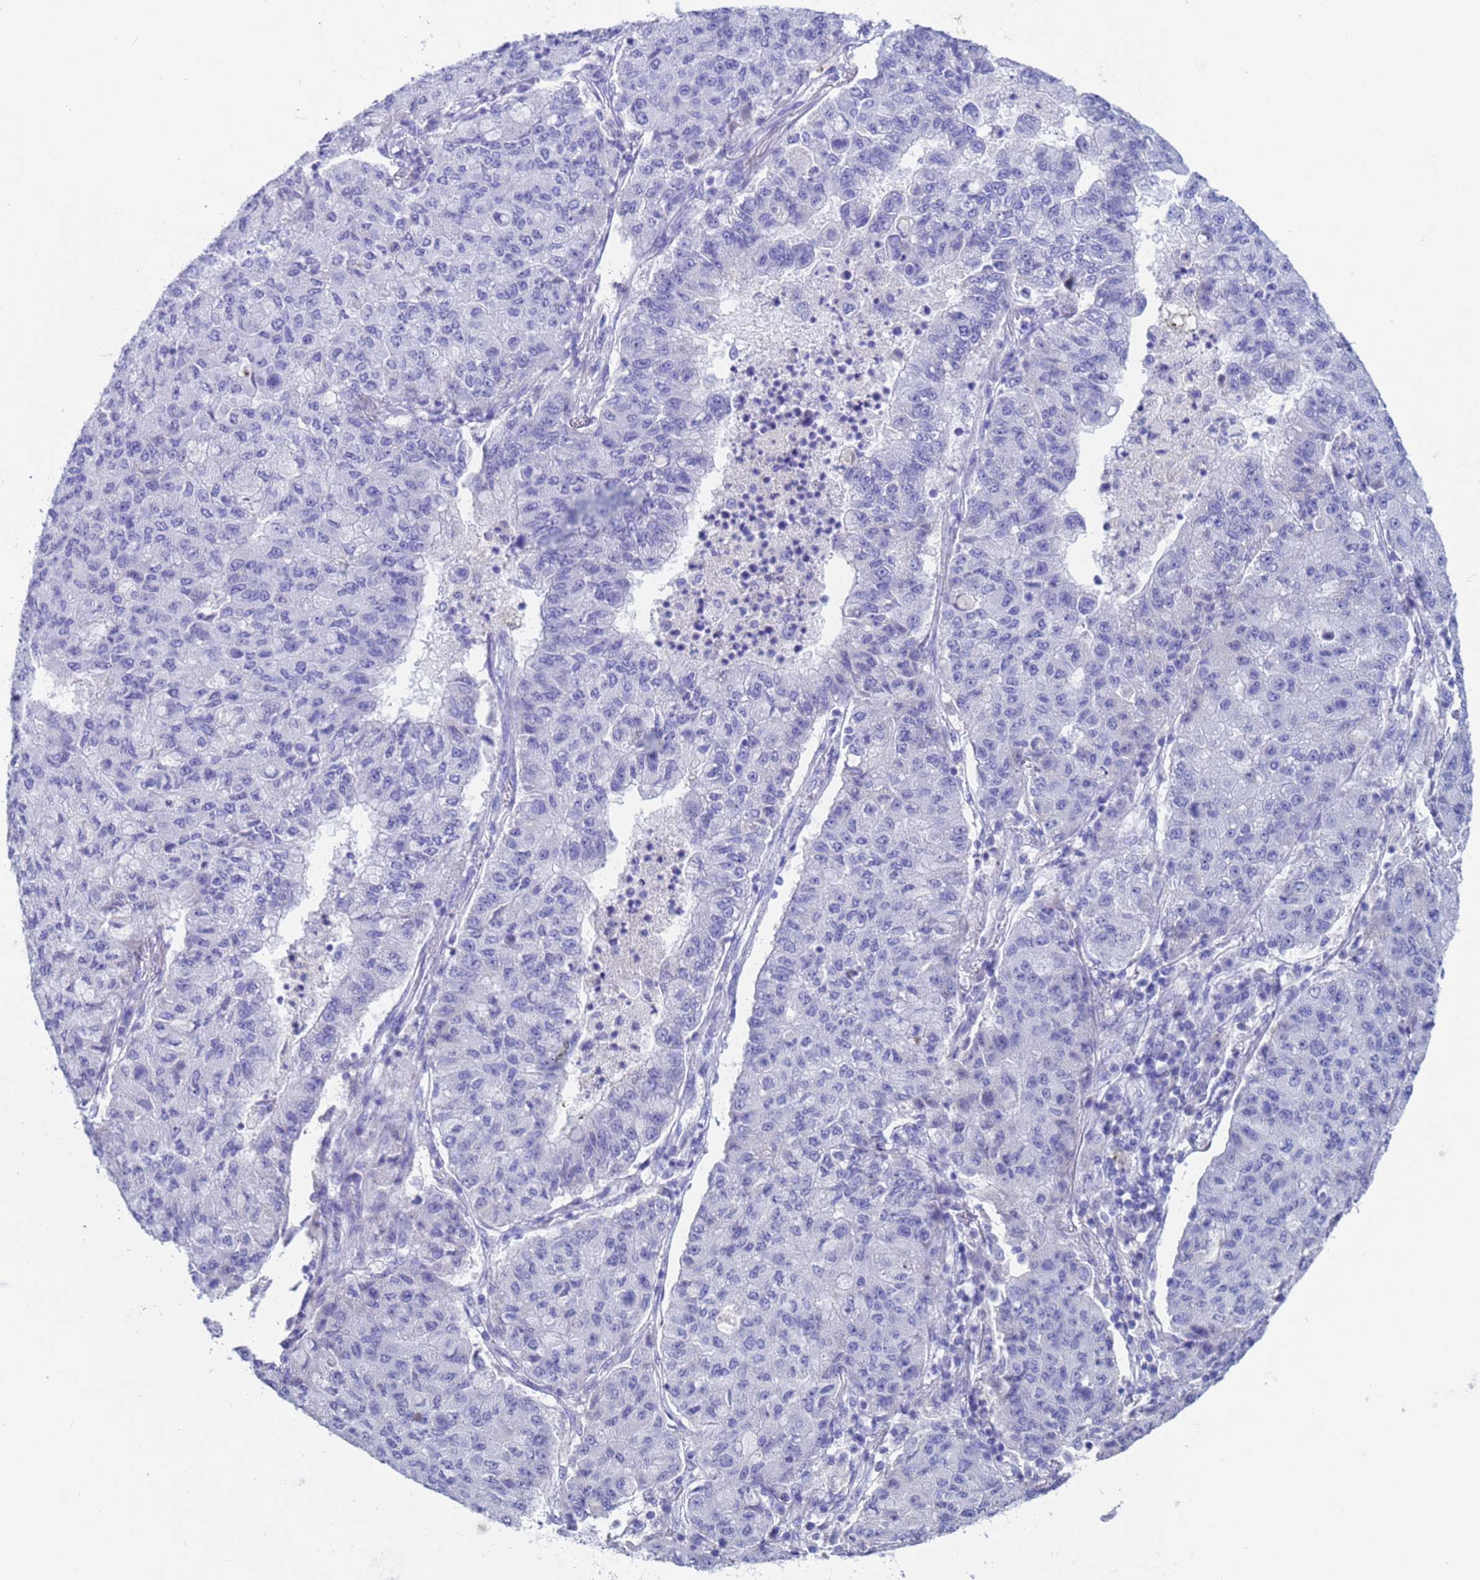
{"staining": {"intensity": "negative", "quantity": "none", "location": "none"}, "tissue": "lung cancer", "cell_type": "Tumor cells", "image_type": "cancer", "snomed": [{"axis": "morphology", "description": "Squamous cell carcinoma, NOS"}, {"axis": "topography", "description": "Lung"}], "caption": "The micrograph exhibits no staining of tumor cells in lung cancer.", "gene": "CKM", "patient": {"sex": "male", "age": 74}}